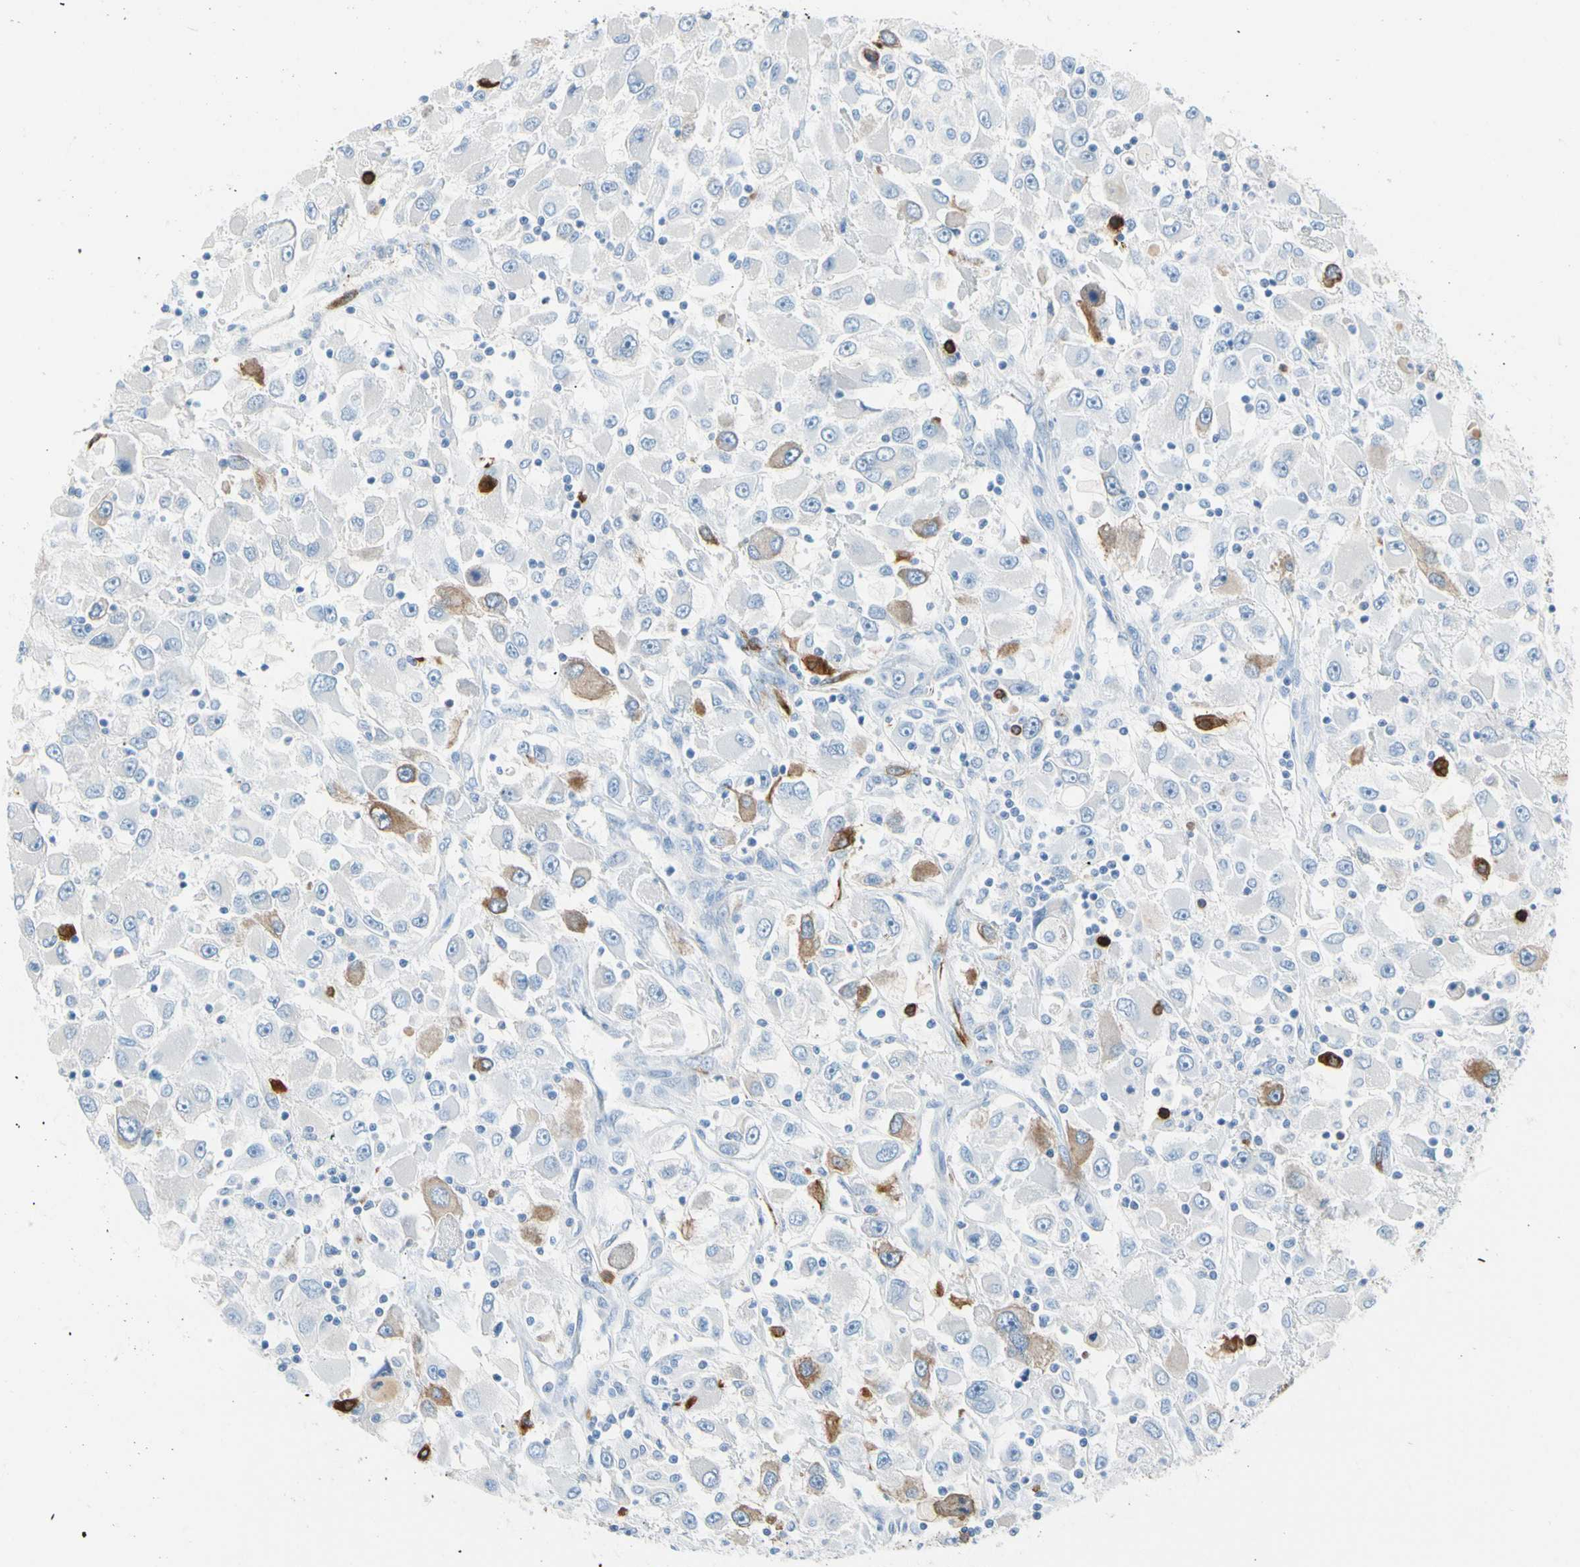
{"staining": {"intensity": "moderate", "quantity": "<25%", "location": "cytoplasmic/membranous"}, "tissue": "renal cancer", "cell_type": "Tumor cells", "image_type": "cancer", "snomed": [{"axis": "morphology", "description": "Adenocarcinoma, NOS"}, {"axis": "topography", "description": "Kidney"}], "caption": "A brown stain highlights moderate cytoplasmic/membranous expression of a protein in human renal adenocarcinoma tumor cells.", "gene": "TACC3", "patient": {"sex": "female", "age": 52}}